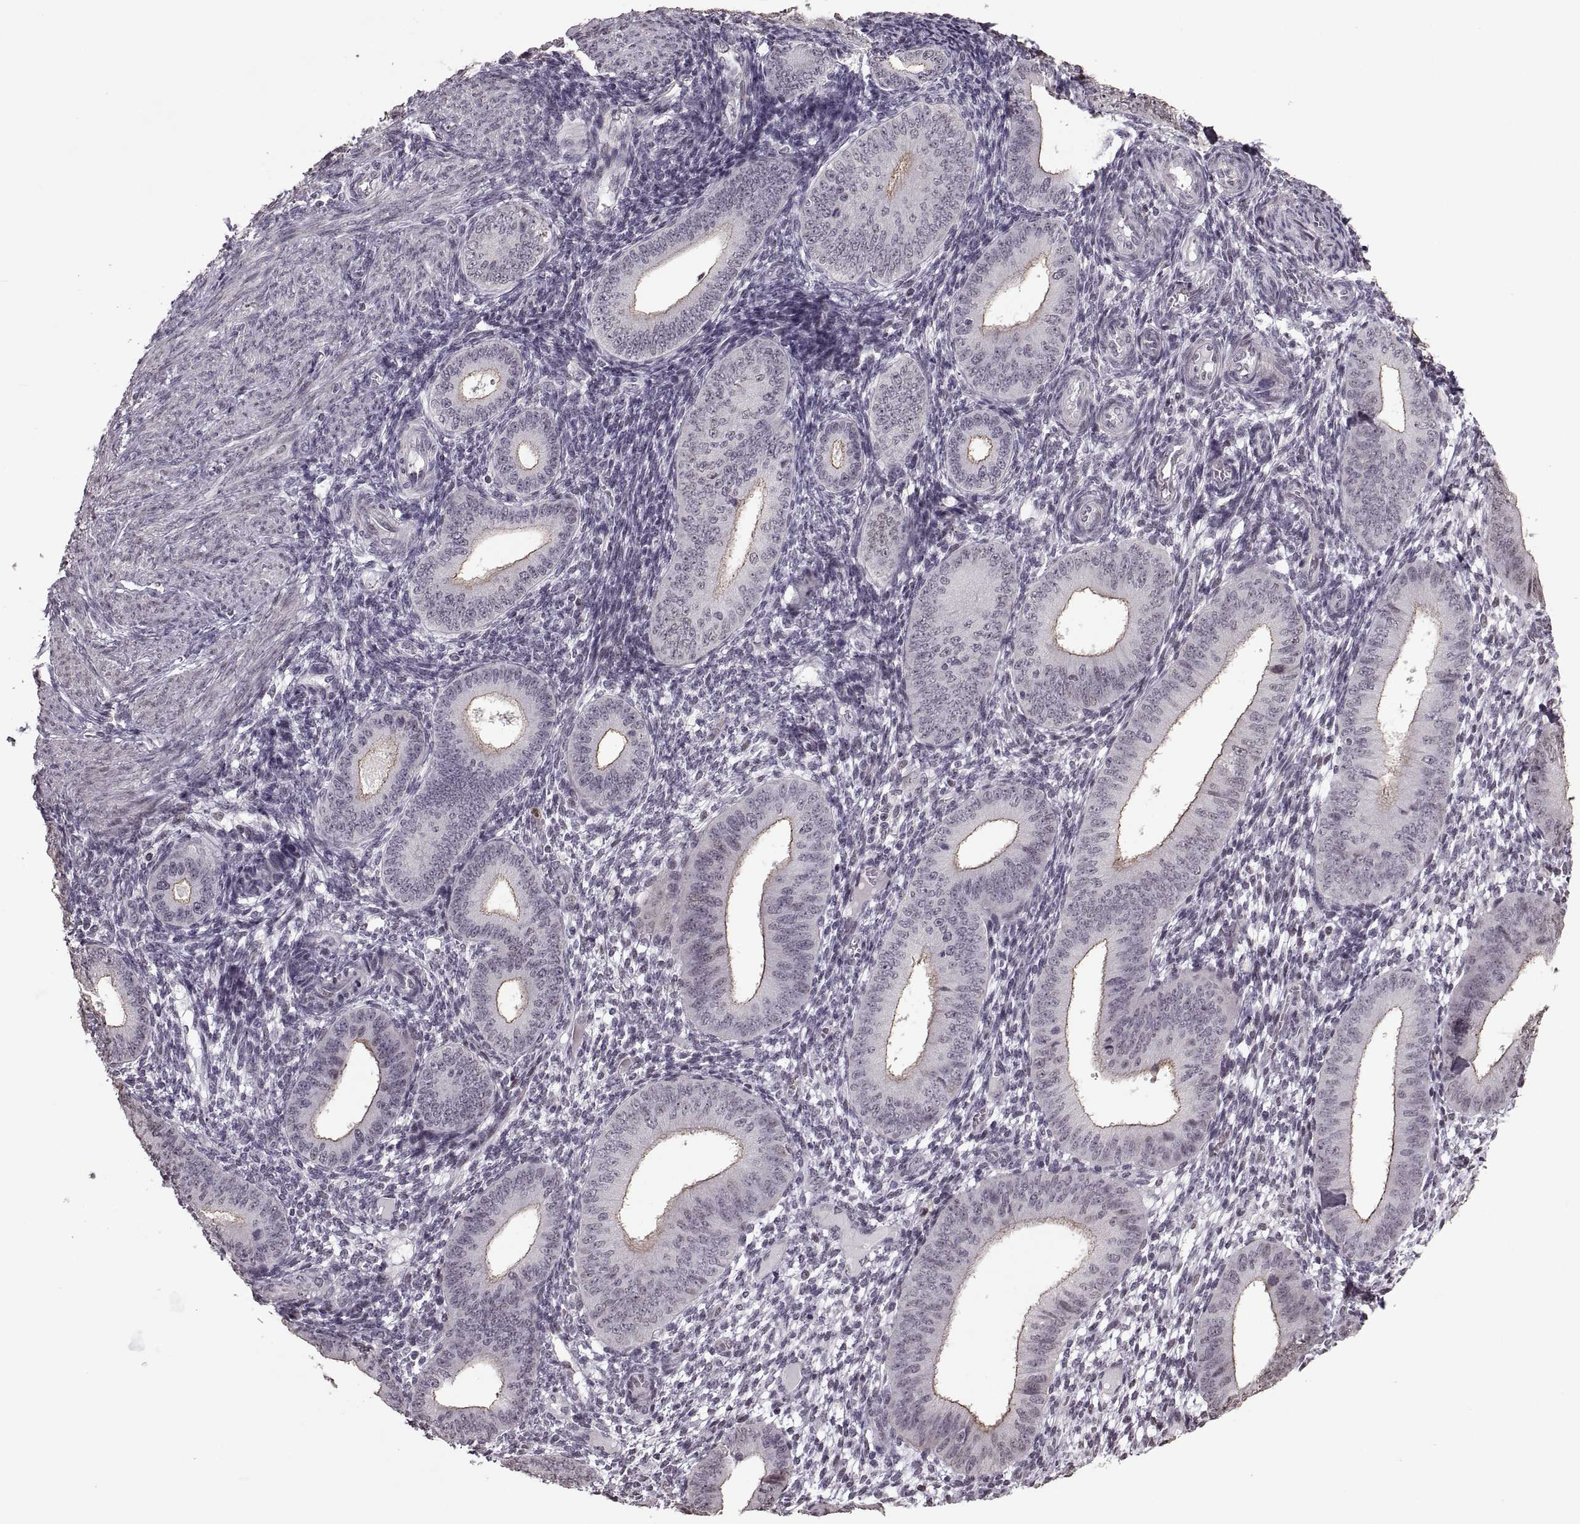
{"staining": {"intensity": "negative", "quantity": "none", "location": "none"}, "tissue": "endometrium", "cell_type": "Cells in endometrial stroma", "image_type": "normal", "snomed": [{"axis": "morphology", "description": "Normal tissue, NOS"}, {"axis": "topography", "description": "Endometrium"}], "caption": "Human endometrium stained for a protein using immunohistochemistry (IHC) displays no staining in cells in endometrial stroma.", "gene": "PALS1", "patient": {"sex": "female", "age": 39}}